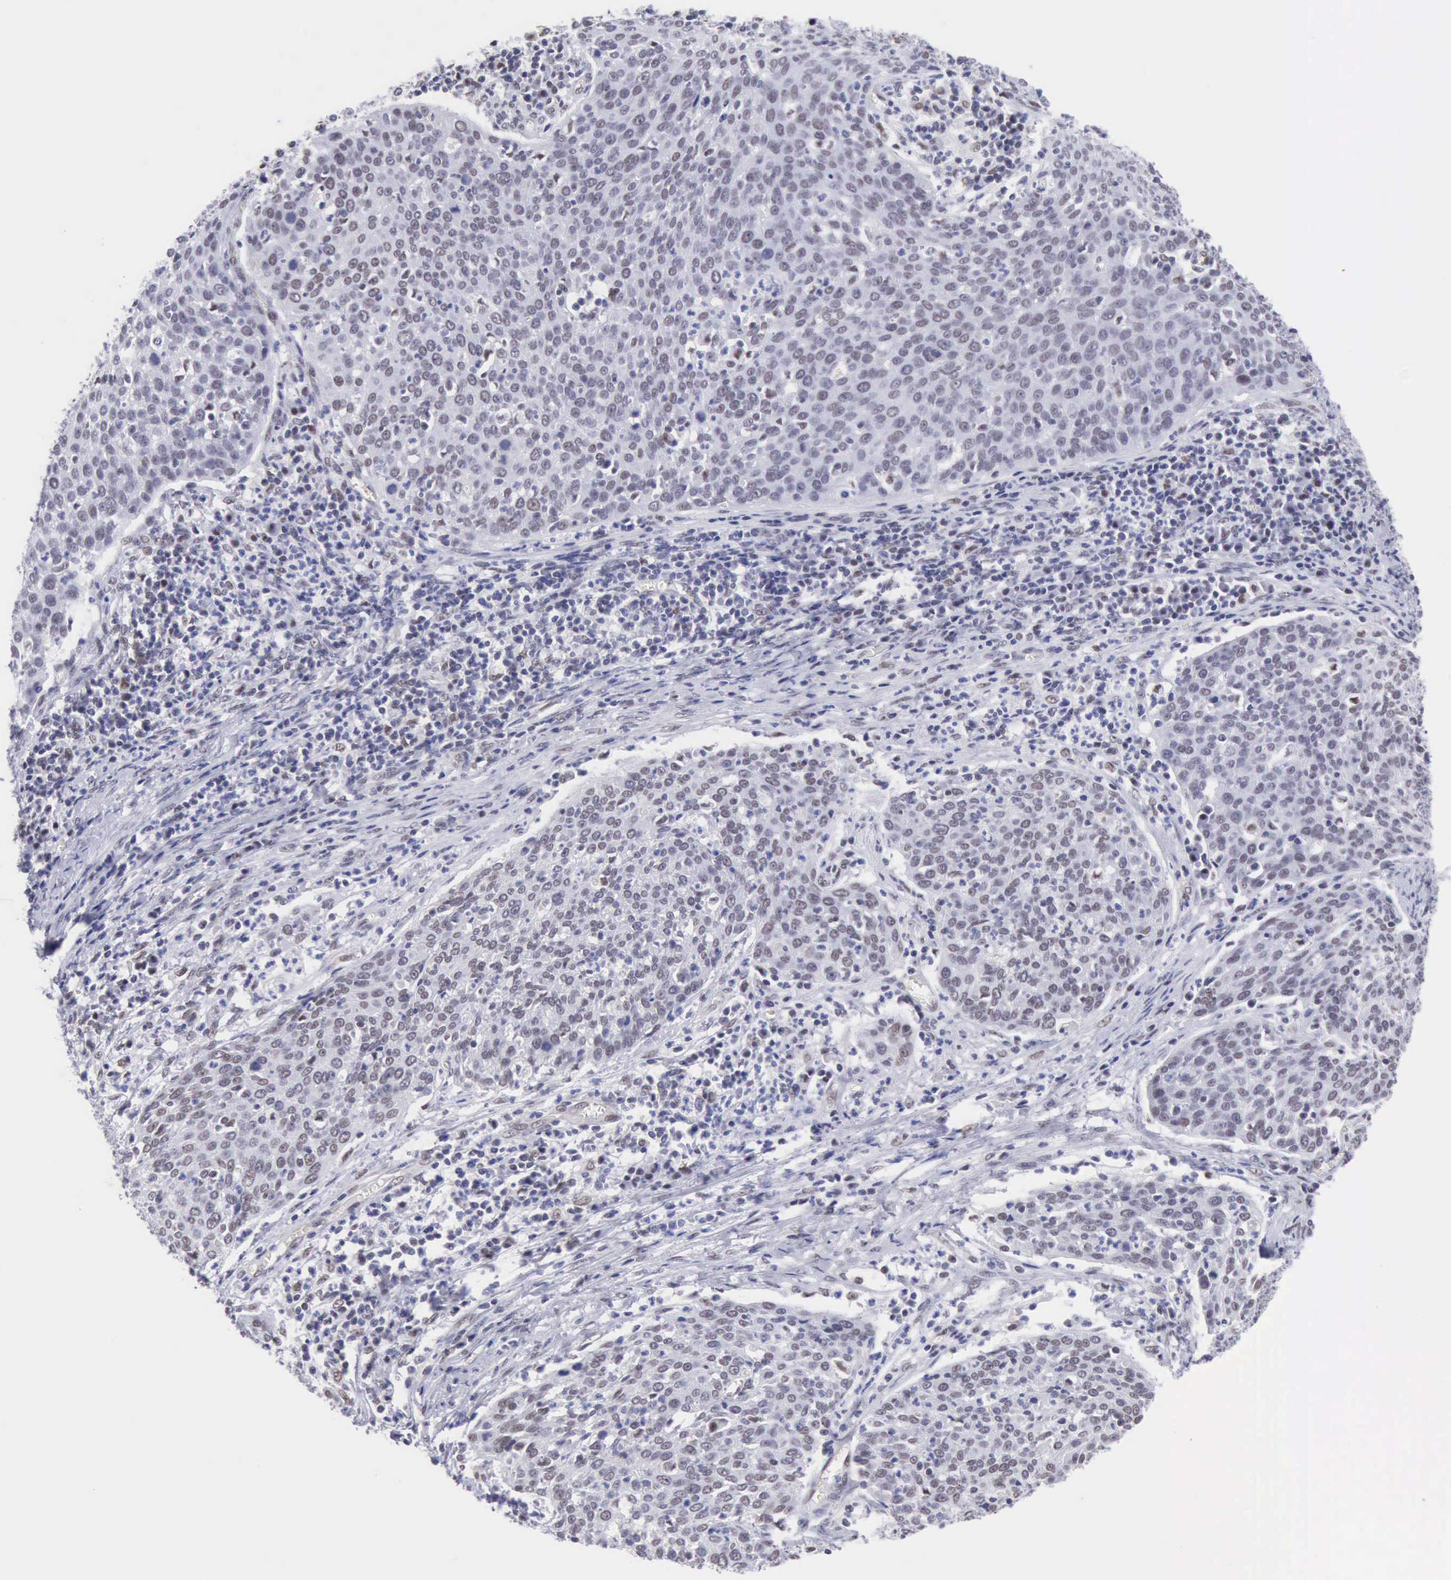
{"staining": {"intensity": "weak", "quantity": "25%-75%", "location": "nuclear"}, "tissue": "cervical cancer", "cell_type": "Tumor cells", "image_type": "cancer", "snomed": [{"axis": "morphology", "description": "Squamous cell carcinoma, NOS"}, {"axis": "topography", "description": "Cervix"}], "caption": "Immunohistochemical staining of cervical squamous cell carcinoma shows low levels of weak nuclear protein positivity in about 25%-75% of tumor cells.", "gene": "ERCC4", "patient": {"sex": "female", "age": 38}}